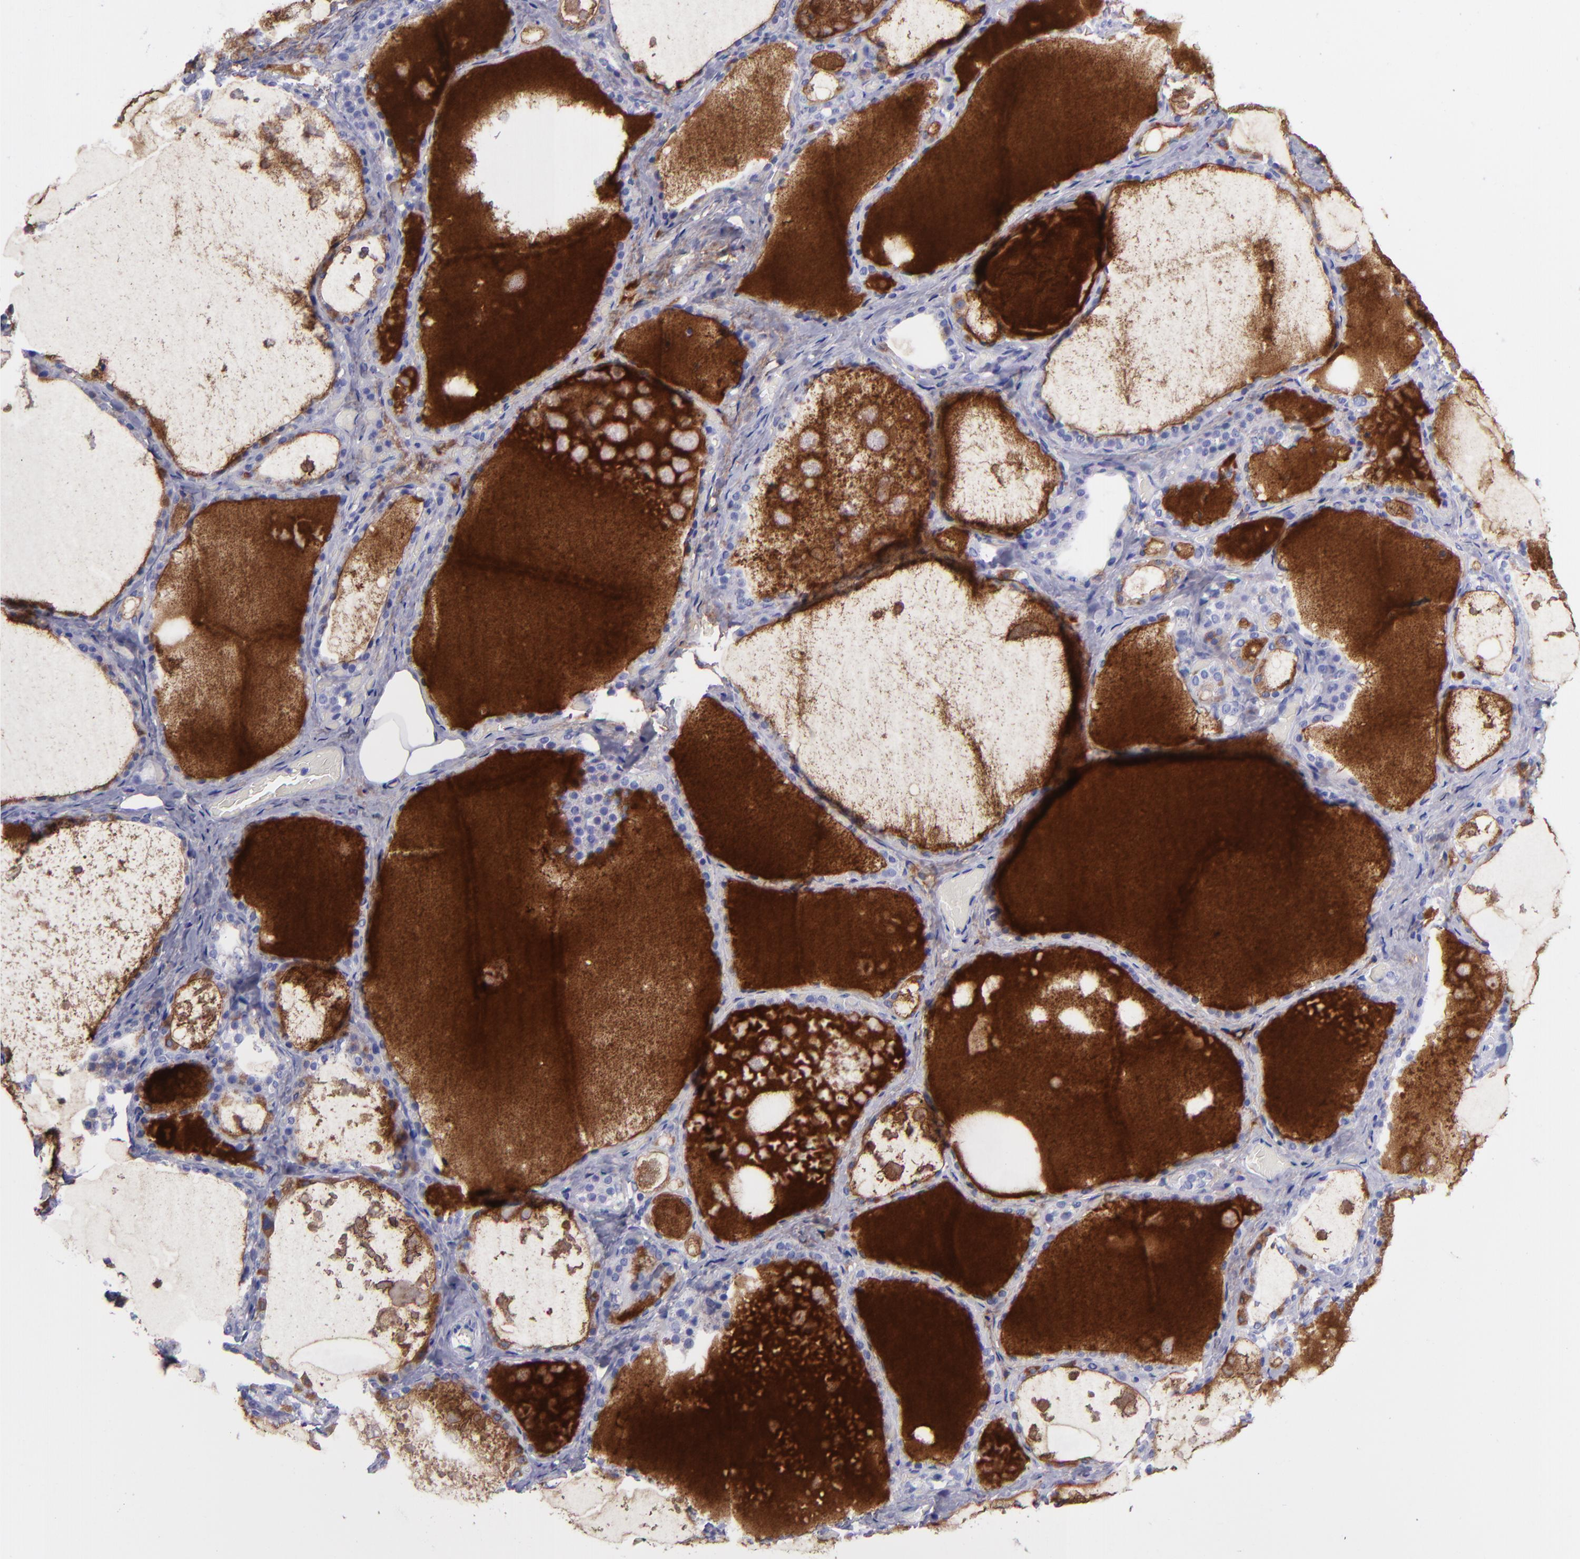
{"staining": {"intensity": "negative", "quantity": "none", "location": "none"}, "tissue": "thyroid gland", "cell_type": "Glandular cells", "image_type": "normal", "snomed": [{"axis": "morphology", "description": "Normal tissue, NOS"}, {"axis": "topography", "description": "Thyroid gland"}], "caption": "Thyroid gland stained for a protein using immunohistochemistry shows no expression glandular cells.", "gene": "CD6", "patient": {"sex": "male", "age": 61}}